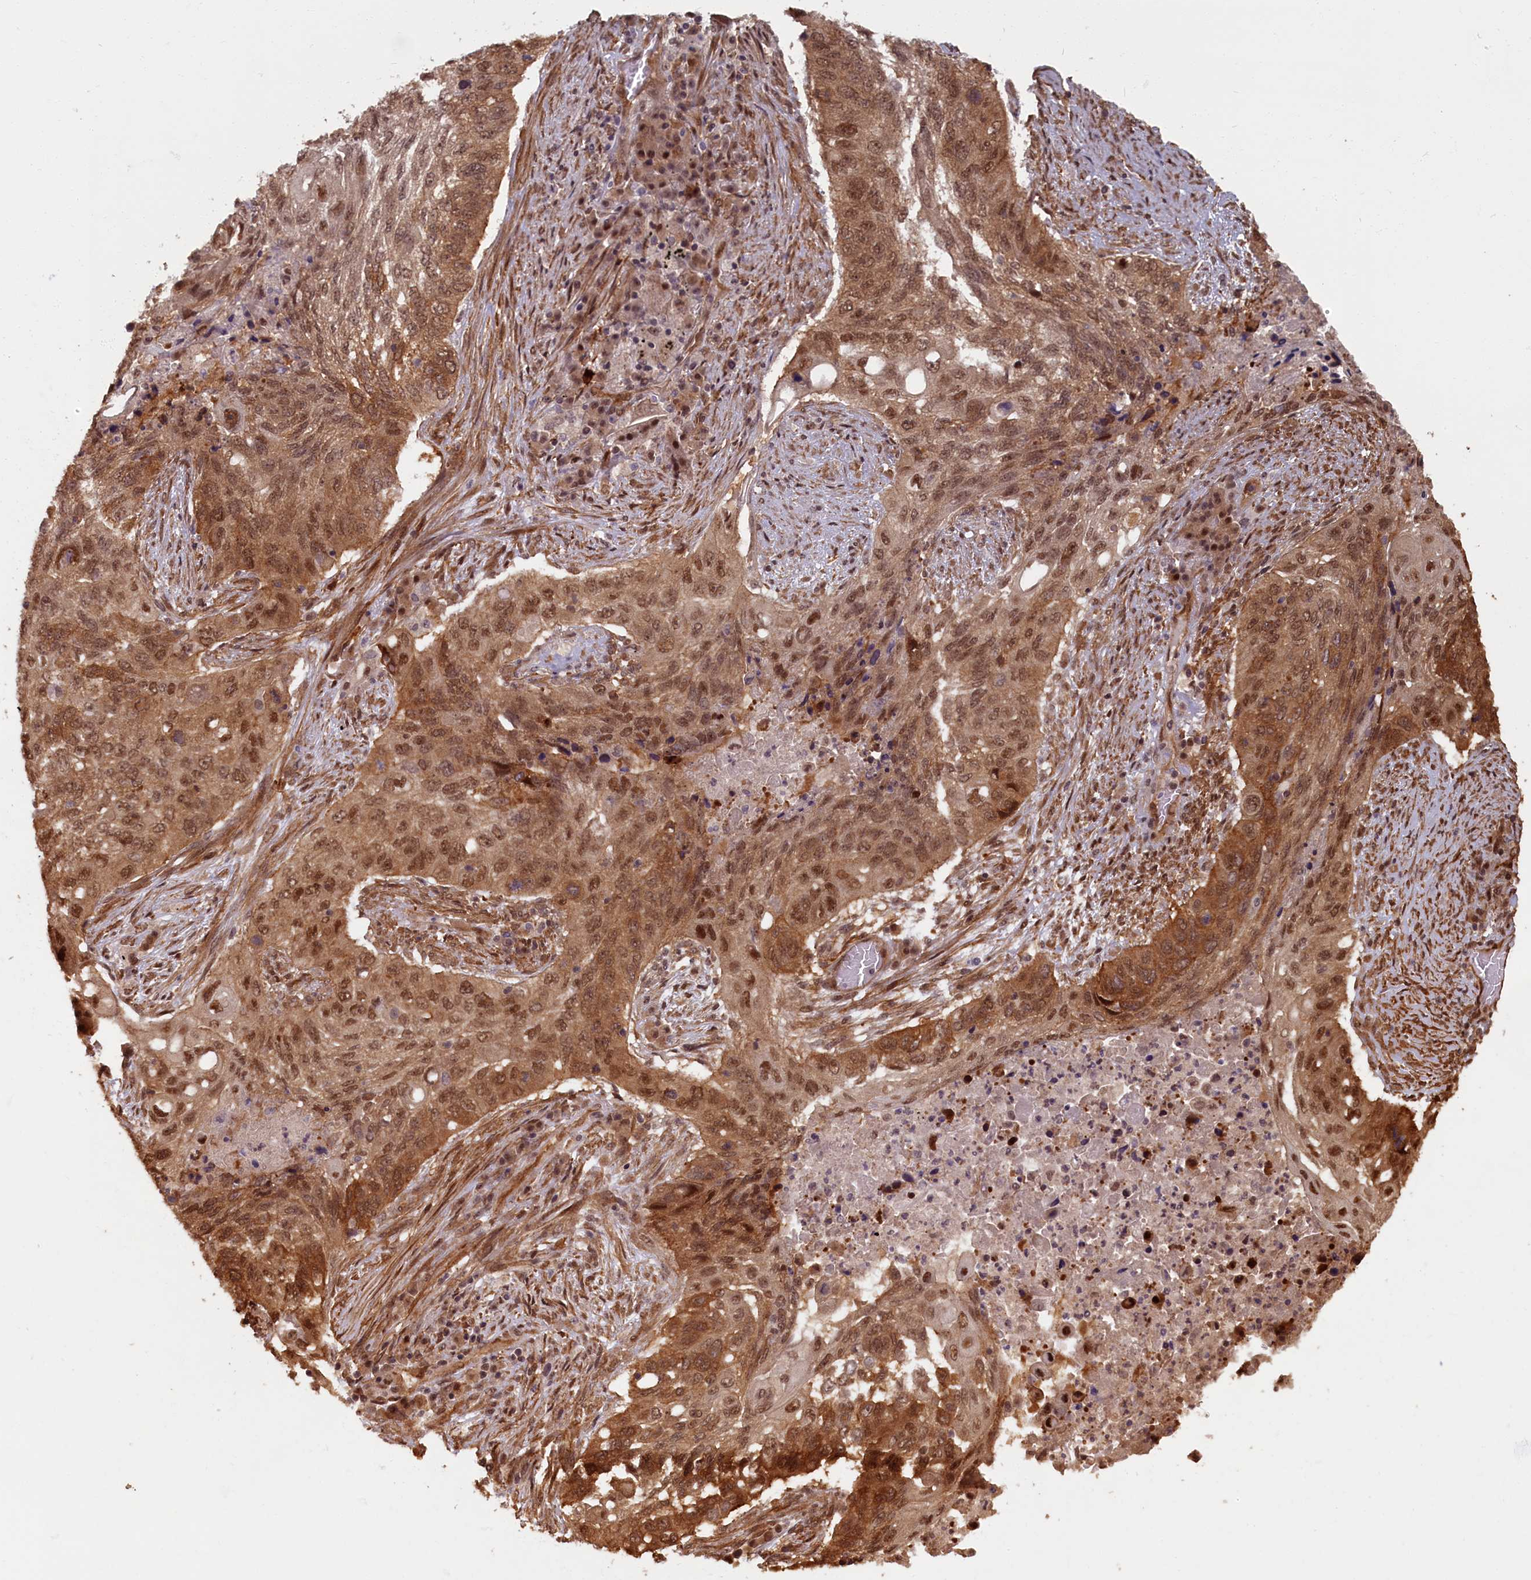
{"staining": {"intensity": "moderate", "quantity": ">75%", "location": "cytoplasmic/membranous,nuclear"}, "tissue": "lung cancer", "cell_type": "Tumor cells", "image_type": "cancer", "snomed": [{"axis": "morphology", "description": "Squamous cell carcinoma, NOS"}, {"axis": "topography", "description": "Lung"}], "caption": "A medium amount of moderate cytoplasmic/membranous and nuclear positivity is present in approximately >75% of tumor cells in lung cancer (squamous cell carcinoma) tissue.", "gene": "HIF3A", "patient": {"sex": "female", "age": 63}}